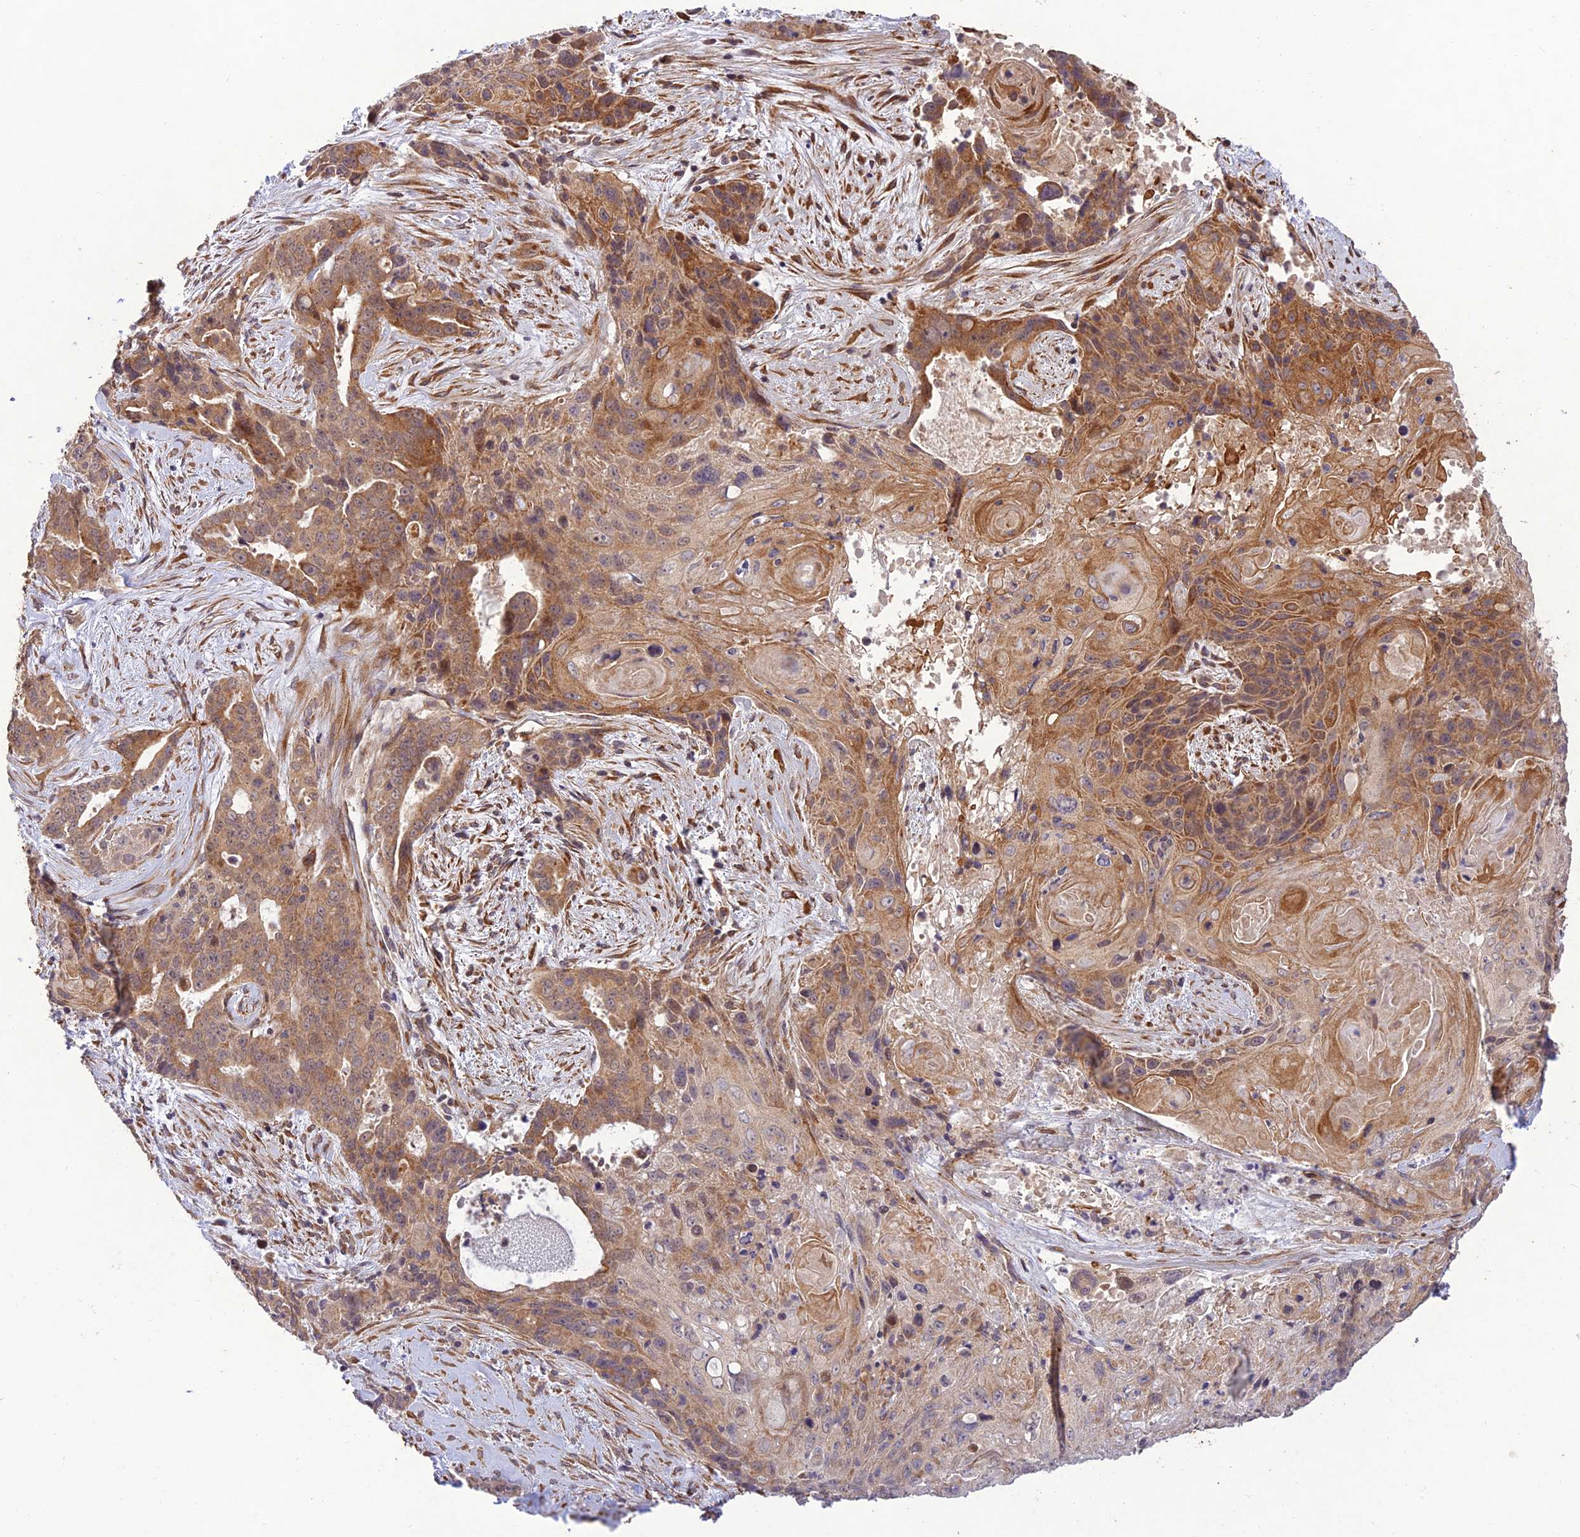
{"staining": {"intensity": "moderate", "quantity": ">75%", "location": "cytoplasmic/membranous"}, "tissue": "pancreatic cancer", "cell_type": "Tumor cells", "image_type": "cancer", "snomed": [{"axis": "morphology", "description": "Adenocarcinoma, NOS"}, {"axis": "topography", "description": "Pancreas"}], "caption": "About >75% of tumor cells in human pancreatic adenocarcinoma demonstrate moderate cytoplasmic/membranous protein staining as visualized by brown immunohistochemical staining.", "gene": "PPP1R11", "patient": {"sex": "male", "age": 80}}